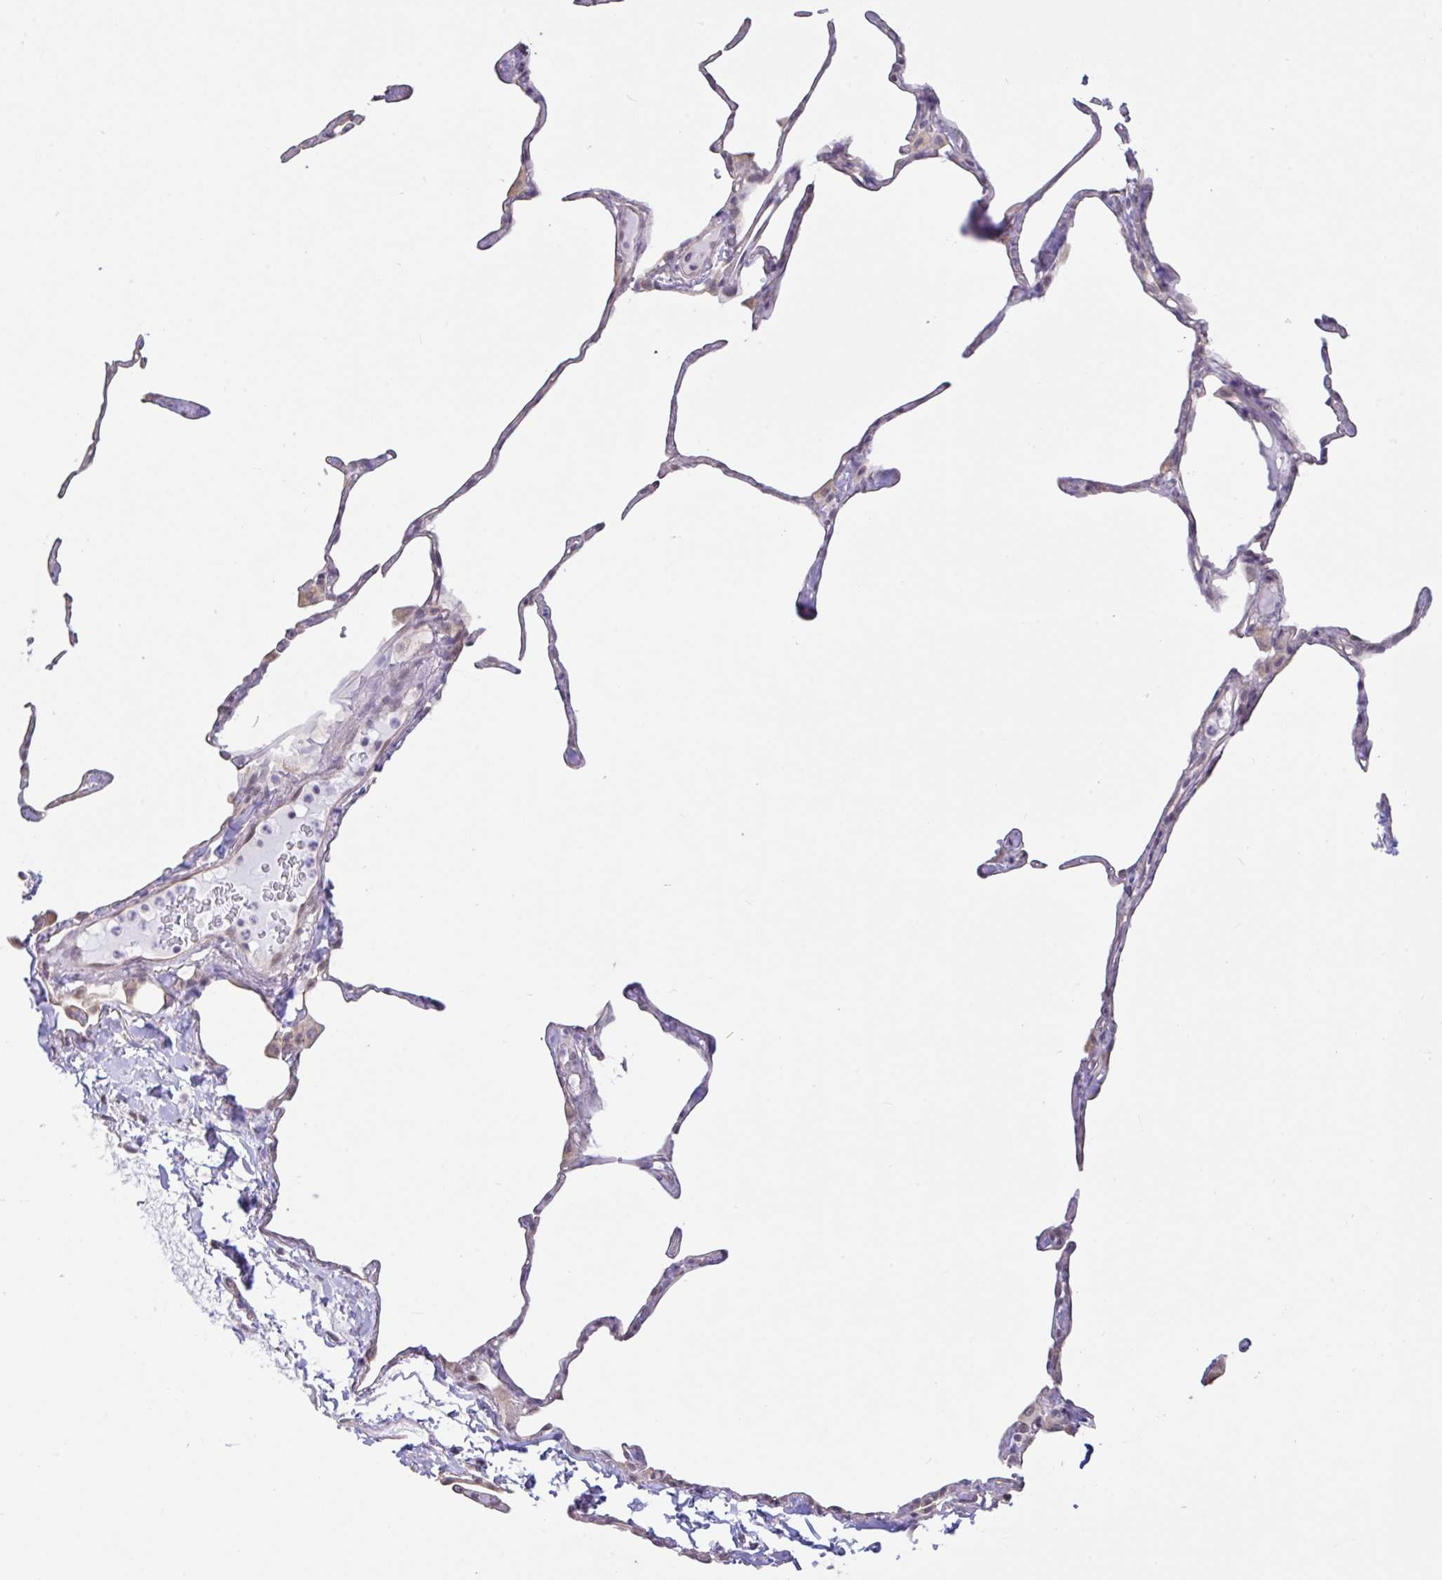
{"staining": {"intensity": "weak", "quantity": "25%-75%", "location": "cytoplasmic/membranous"}, "tissue": "lung", "cell_type": "Alveolar cells", "image_type": "normal", "snomed": [{"axis": "morphology", "description": "Normal tissue, NOS"}, {"axis": "topography", "description": "Lung"}], "caption": "Brown immunohistochemical staining in benign lung reveals weak cytoplasmic/membranous expression in approximately 25%-75% of alveolar cells. (DAB IHC, brown staining for protein, blue staining for nuclei).", "gene": "HYPK", "patient": {"sex": "male", "age": 65}}